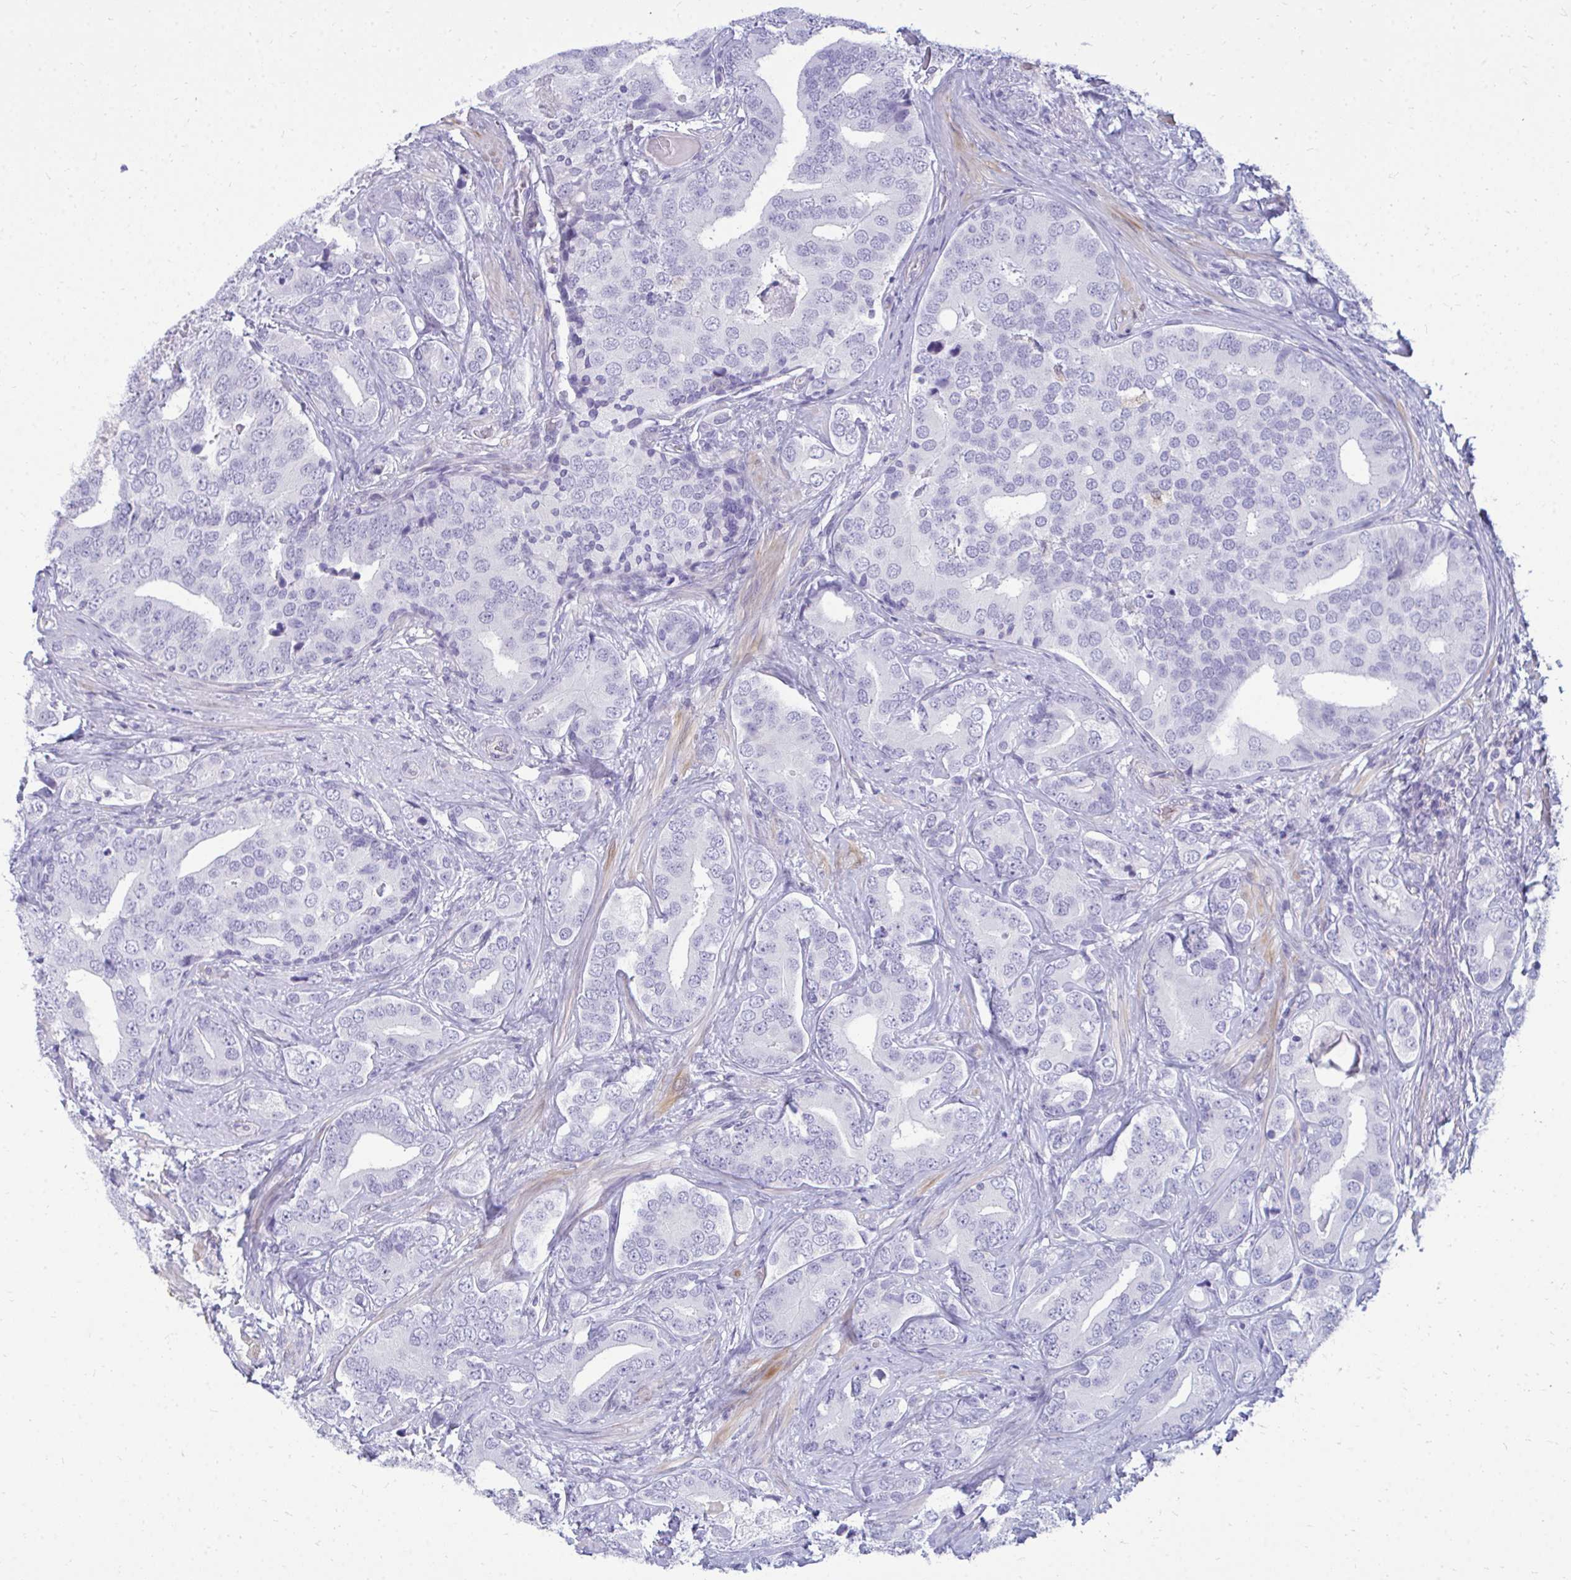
{"staining": {"intensity": "negative", "quantity": "none", "location": "none"}, "tissue": "prostate cancer", "cell_type": "Tumor cells", "image_type": "cancer", "snomed": [{"axis": "morphology", "description": "Adenocarcinoma, High grade"}, {"axis": "topography", "description": "Prostate"}], "caption": "The immunohistochemistry (IHC) histopathology image has no significant expression in tumor cells of high-grade adenocarcinoma (prostate) tissue.", "gene": "FABP3", "patient": {"sex": "male", "age": 62}}